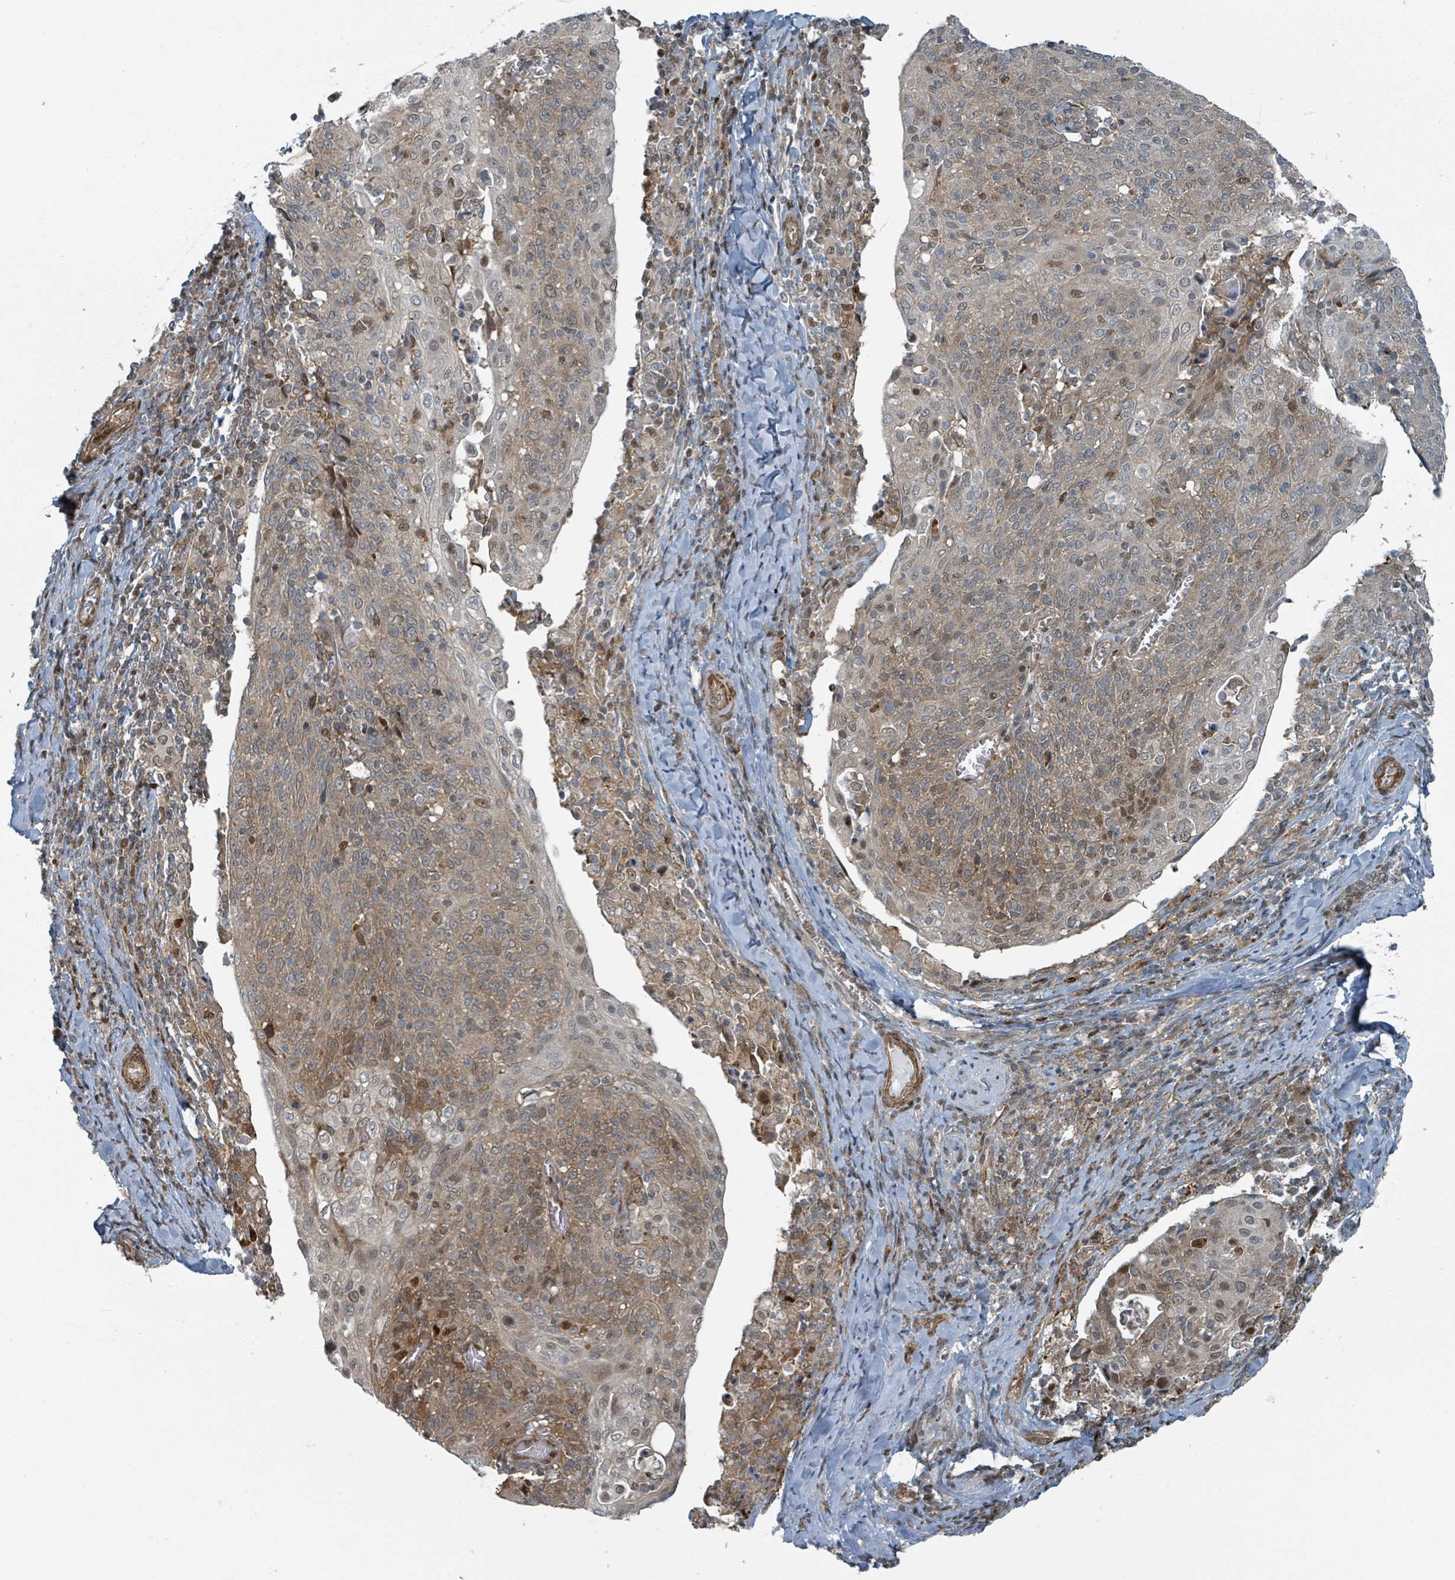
{"staining": {"intensity": "moderate", "quantity": "25%-75%", "location": "cytoplasmic/membranous,nuclear"}, "tissue": "cervical cancer", "cell_type": "Tumor cells", "image_type": "cancer", "snomed": [{"axis": "morphology", "description": "Squamous cell carcinoma, NOS"}, {"axis": "topography", "description": "Cervix"}], "caption": "Cervical cancer (squamous cell carcinoma) stained with DAB IHC demonstrates medium levels of moderate cytoplasmic/membranous and nuclear expression in about 25%-75% of tumor cells. (IHC, brightfield microscopy, high magnification).", "gene": "RHPN2", "patient": {"sex": "female", "age": 52}}